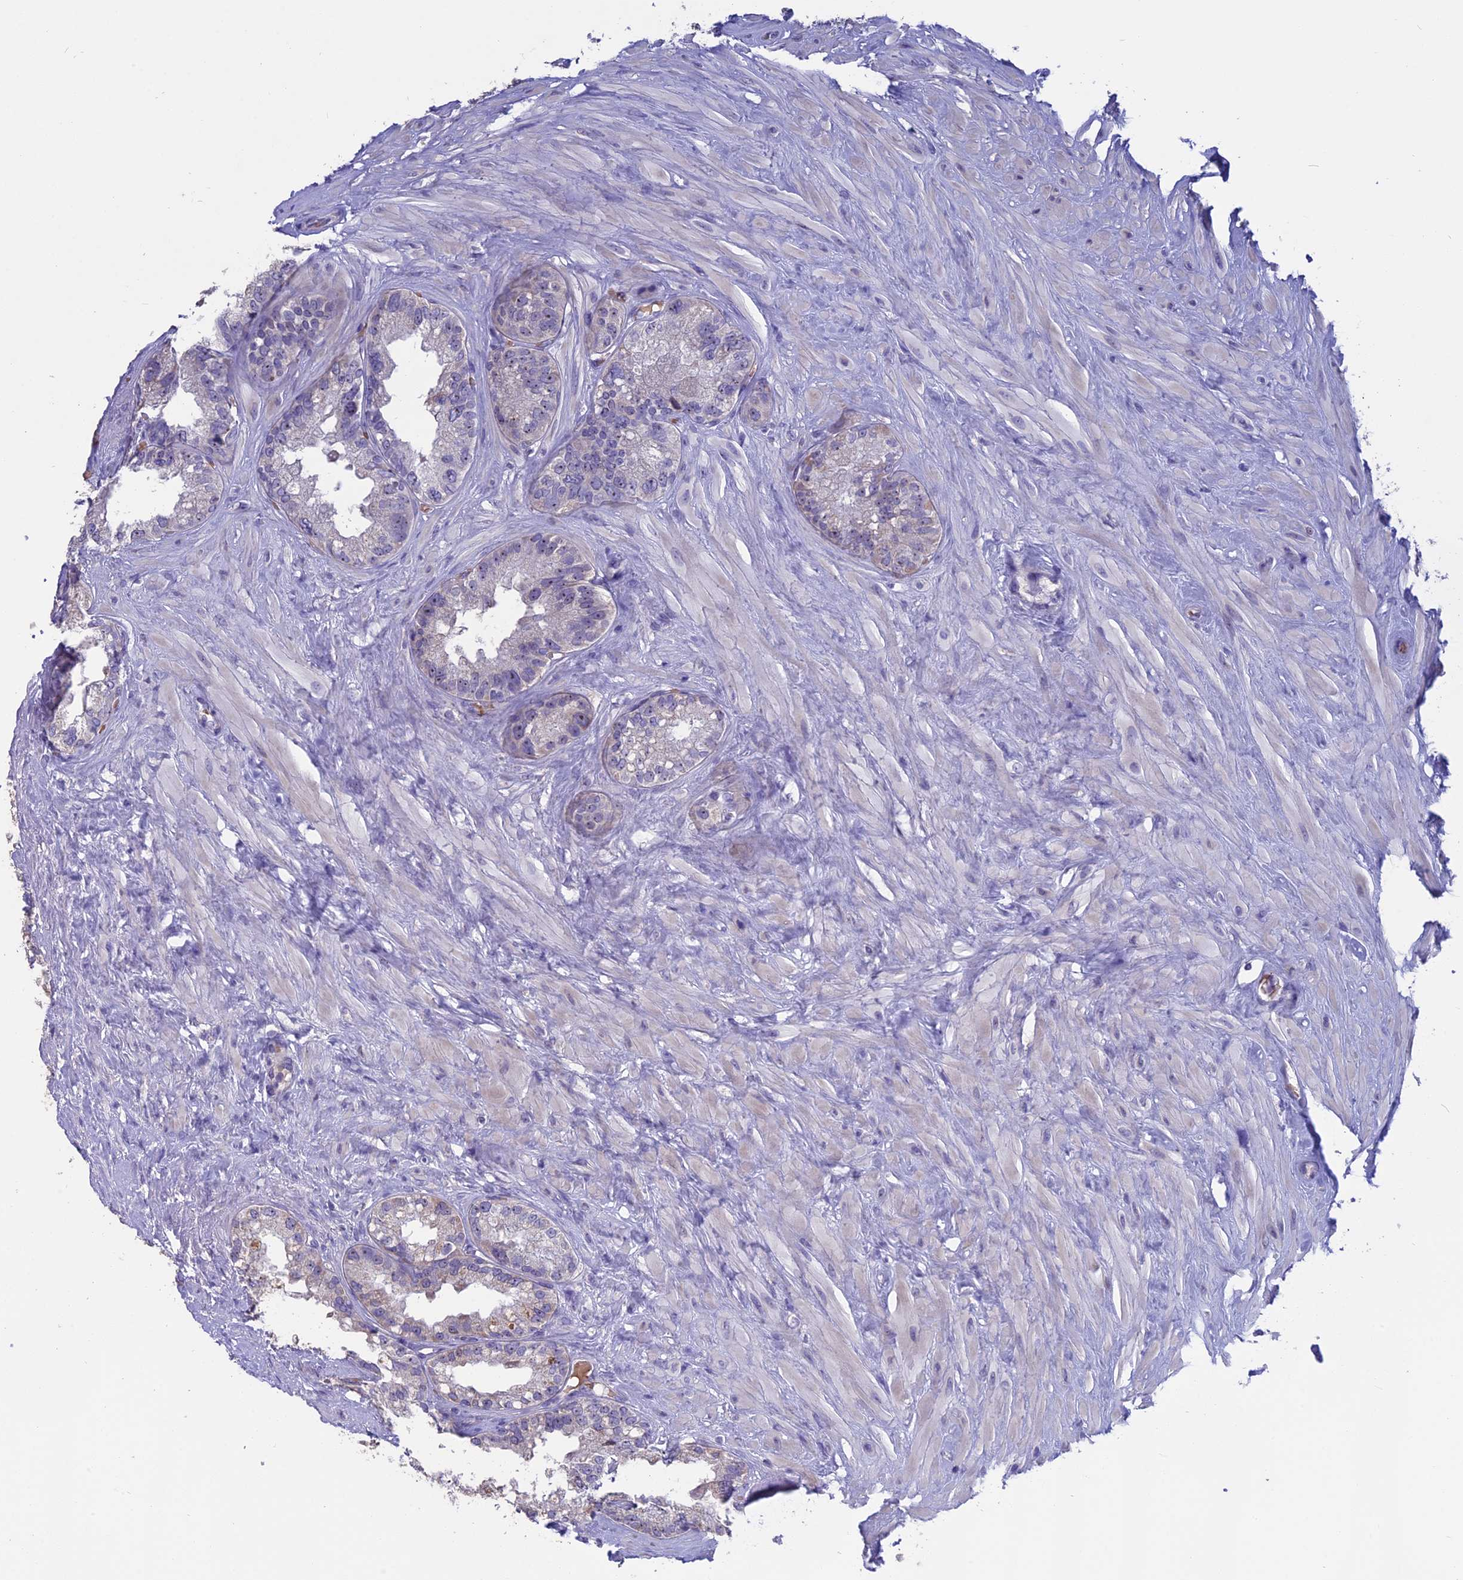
{"staining": {"intensity": "weak", "quantity": "<25%", "location": "cytoplasmic/membranous,nuclear"}, "tissue": "seminal vesicle", "cell_type": "Glandular cells", "image_type": "normal", "snomed": [{"axis": "morphology", "description": "Normal tissue, NOS"}, {"axis": "topography", "description": "Seminal veicle"}], "caption": "An immunohistochemistry (IHC) photomicrograph of normal seminal vesicle is shown. There is no staining in glandular cells of seminal vesicle.", "gene": "KNOP1", "patient": {"sex": "male", "age": 80}}